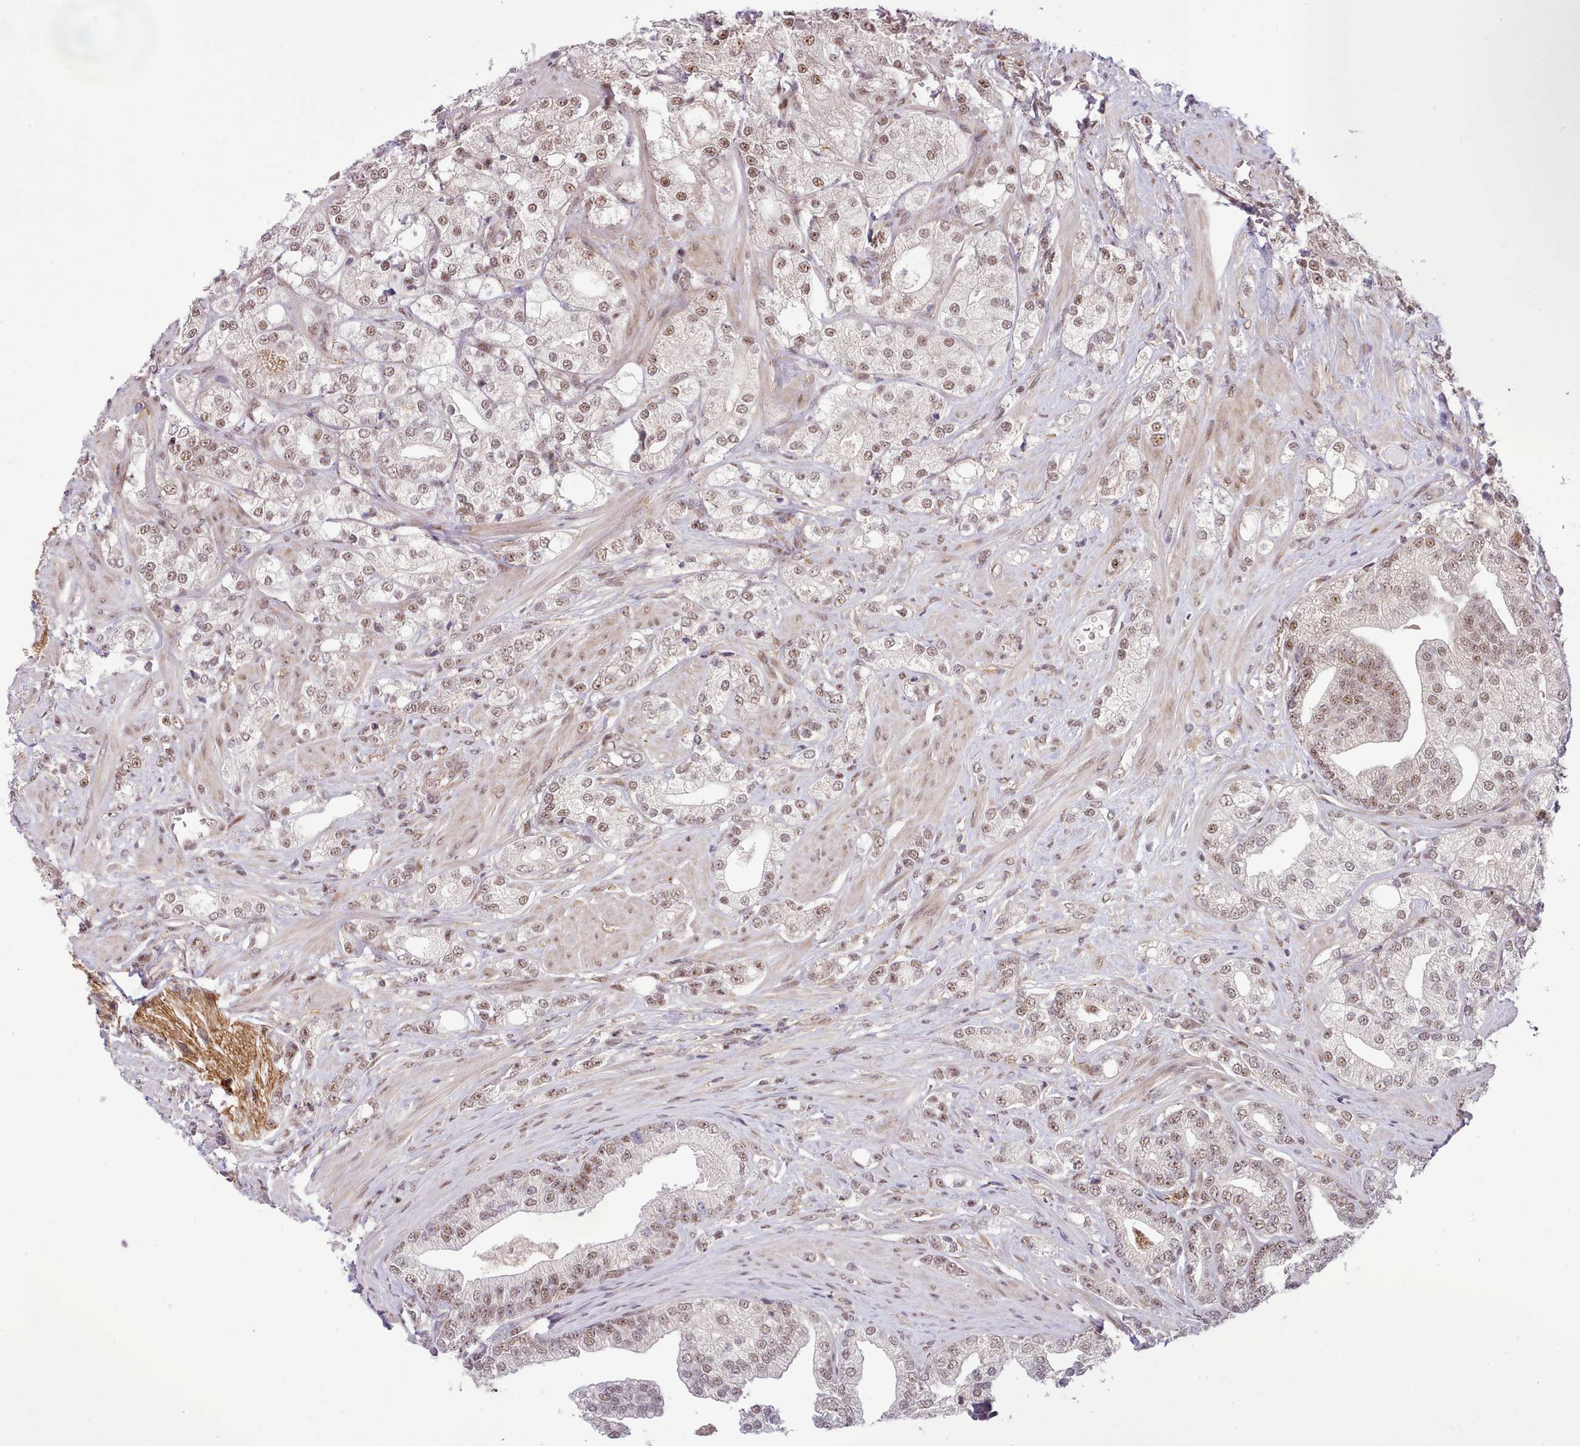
{"staining": {"intensity": "moderate", "quantity": ">75%", "location": "nuclear"}, "tissue": "prostate cancer", "cell_type": "Tumor cells", "image_type": "cancer", "snomed": [{"axis": "morphology", "description": "Adenocarcinoma, High grade"}, {"axis": "topography", "description": "Prostate"}], "caption": "Immunohistochemistry (IHC) histopathology image of neoplastic tissue: prostate cancer stained using immunohistochemistry (IHC) shows medium levels of moderate protein expression localized specifically in the nuclear of tumor cells, appearing as a nuclear brown color.", "gene": "HOXB7", "patient": {"sex": "male", "age": 50}}